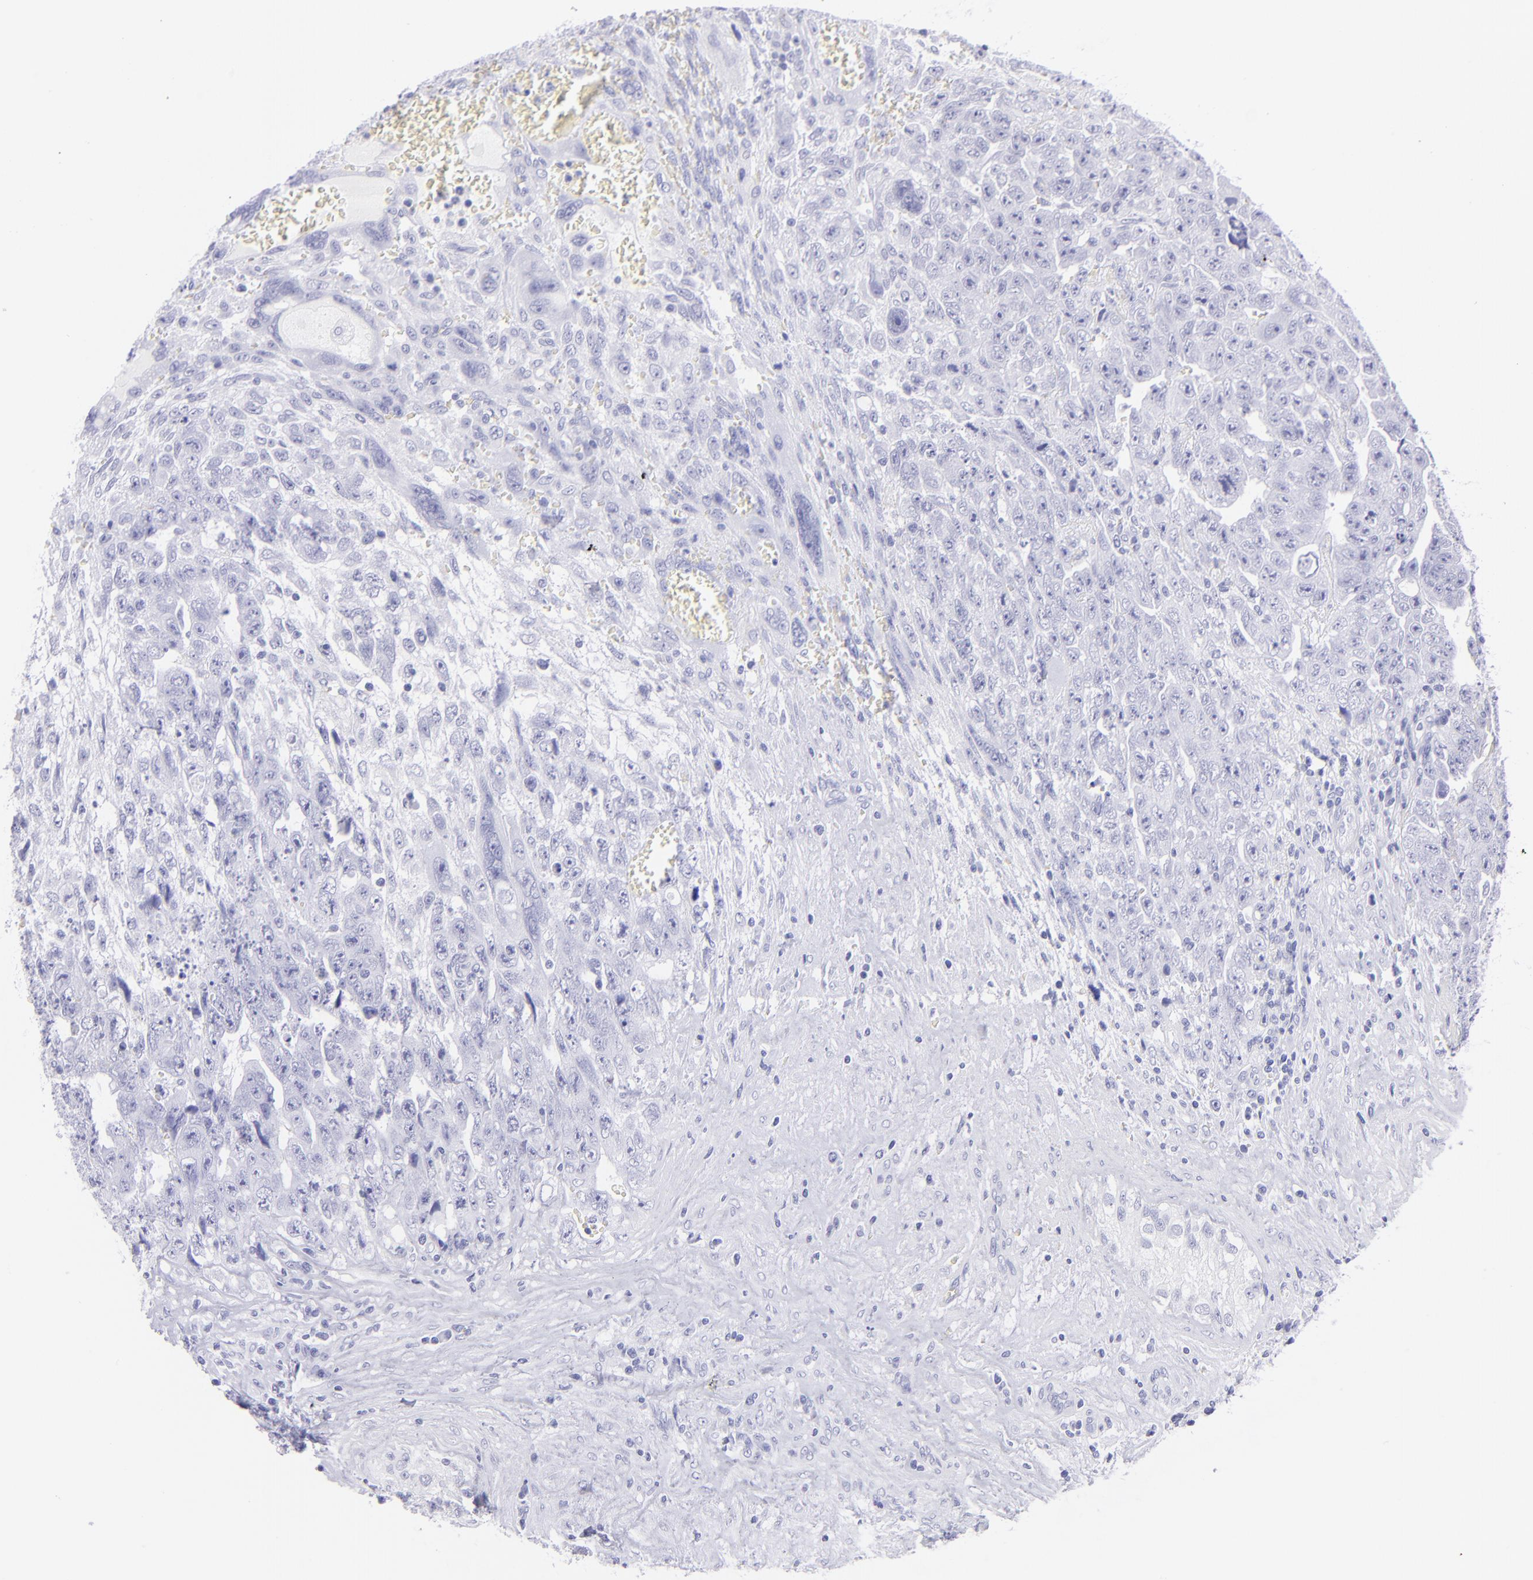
{"staining": {"intensity": "negative", "quantity": "none", "location": "none"}, "tissue": "testis cancer", "cell_type": "Tumor cells", "image_type": "cancer", "snomed": [{"axis": "morphology", "description": "Carcinoma, Embryonal, NOS"}, {"axis": "topography", "description": "Testis"}], "caption": "The IHC histopathology image has no significant staining in tumor cells of embryonal carcinoma (testis) tissue.", "gene": "CNP", "patient": {"sex": "male", "age": 28}}